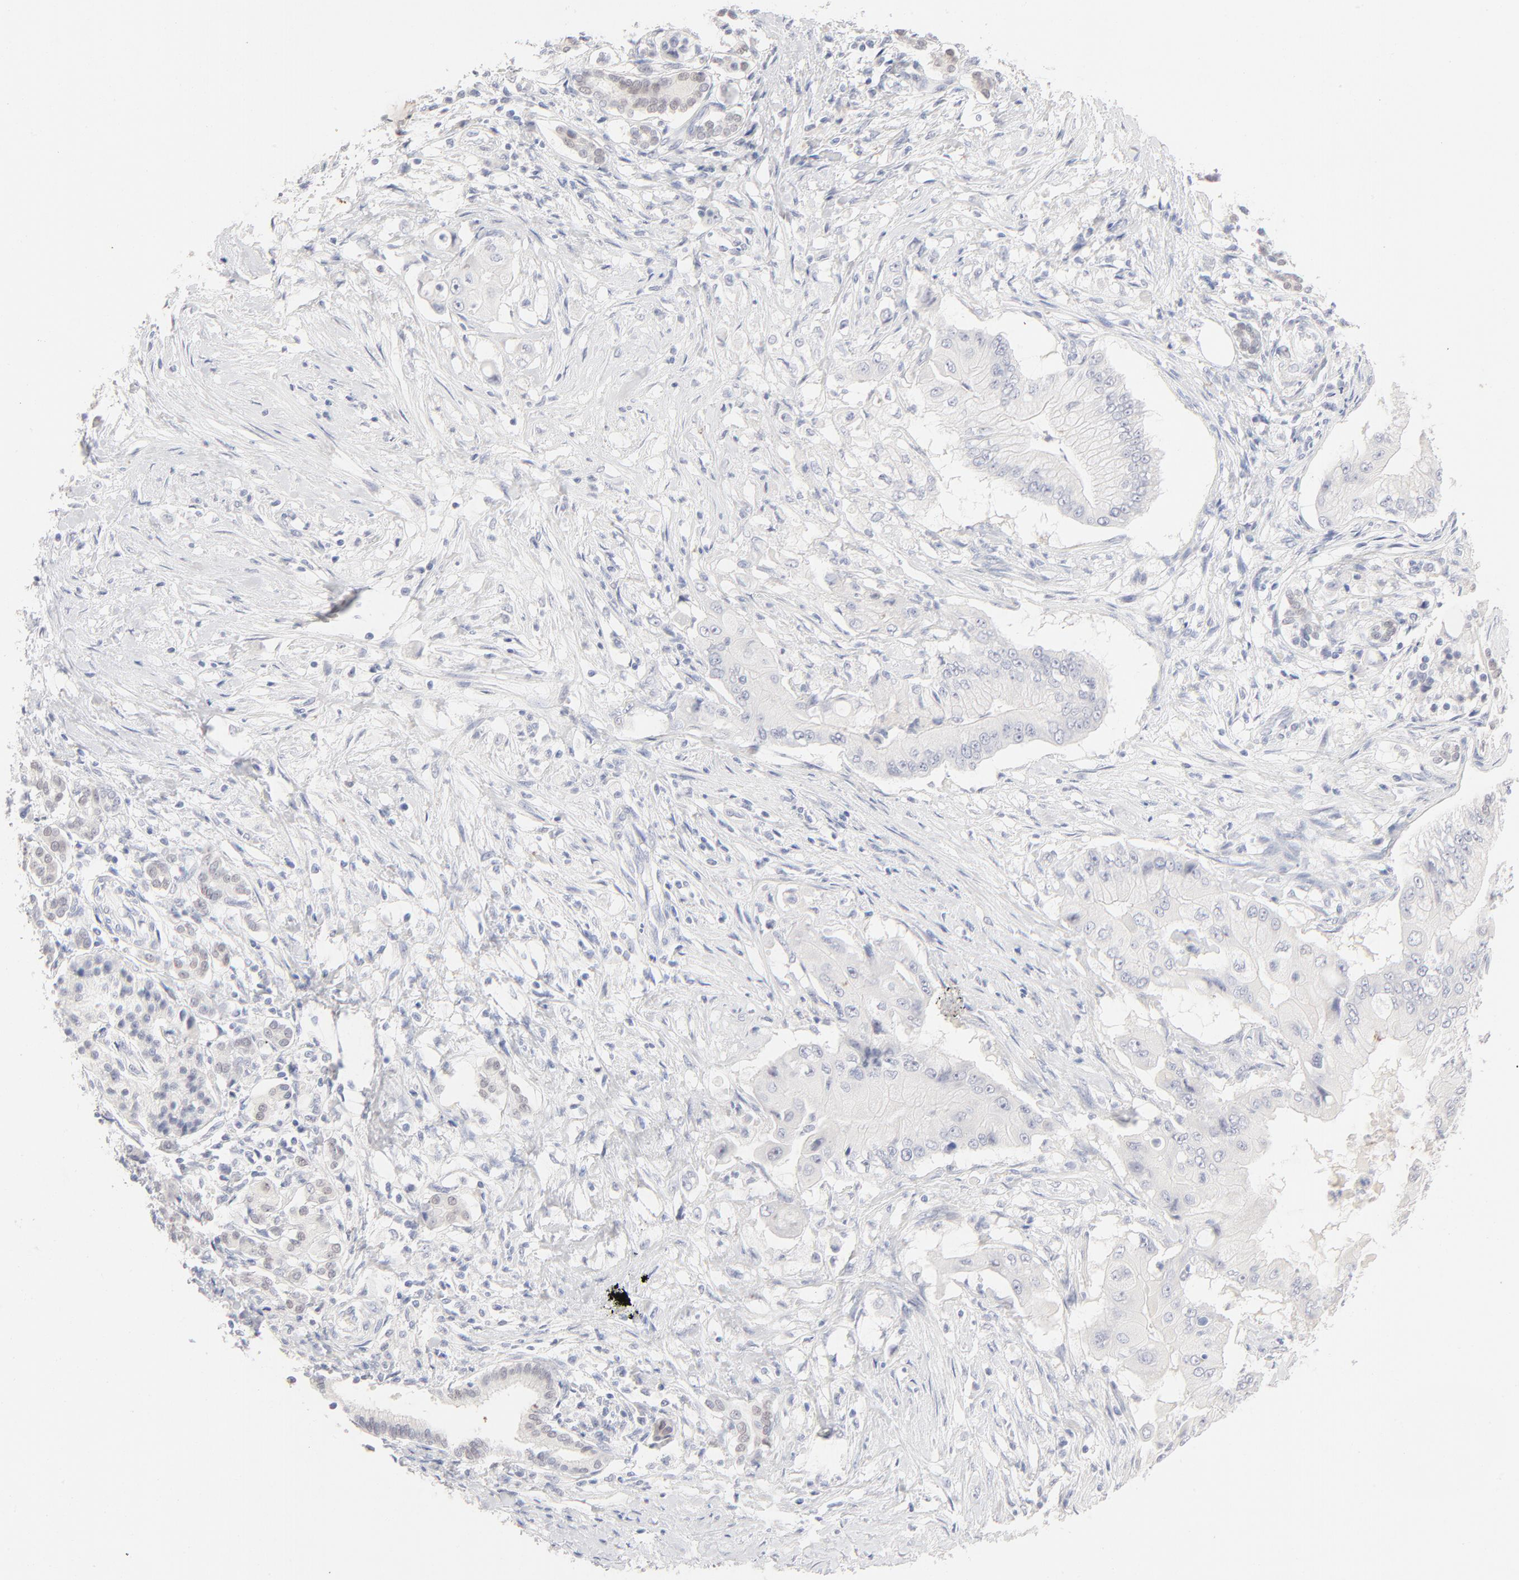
{"staining": {"intensity": "weak", "quantity": "<25%", "location": "nuclear"}, "tissue": "pancreatic cancer", "cell_type": "Tumor cells", "image_type": "cancer", "snomed": [{"axis": "morphology", "description": "Adenocarcinoma, NOS"}, {"axis": "topography", "description": "Pancreas"}], "caption": "Immunohistochemical staining of pancreatic adenocarcinoma shows no significant expression in tumor cells.", "gene": "ONECUT1", "patient": {"sex": "male", "age": 62}}